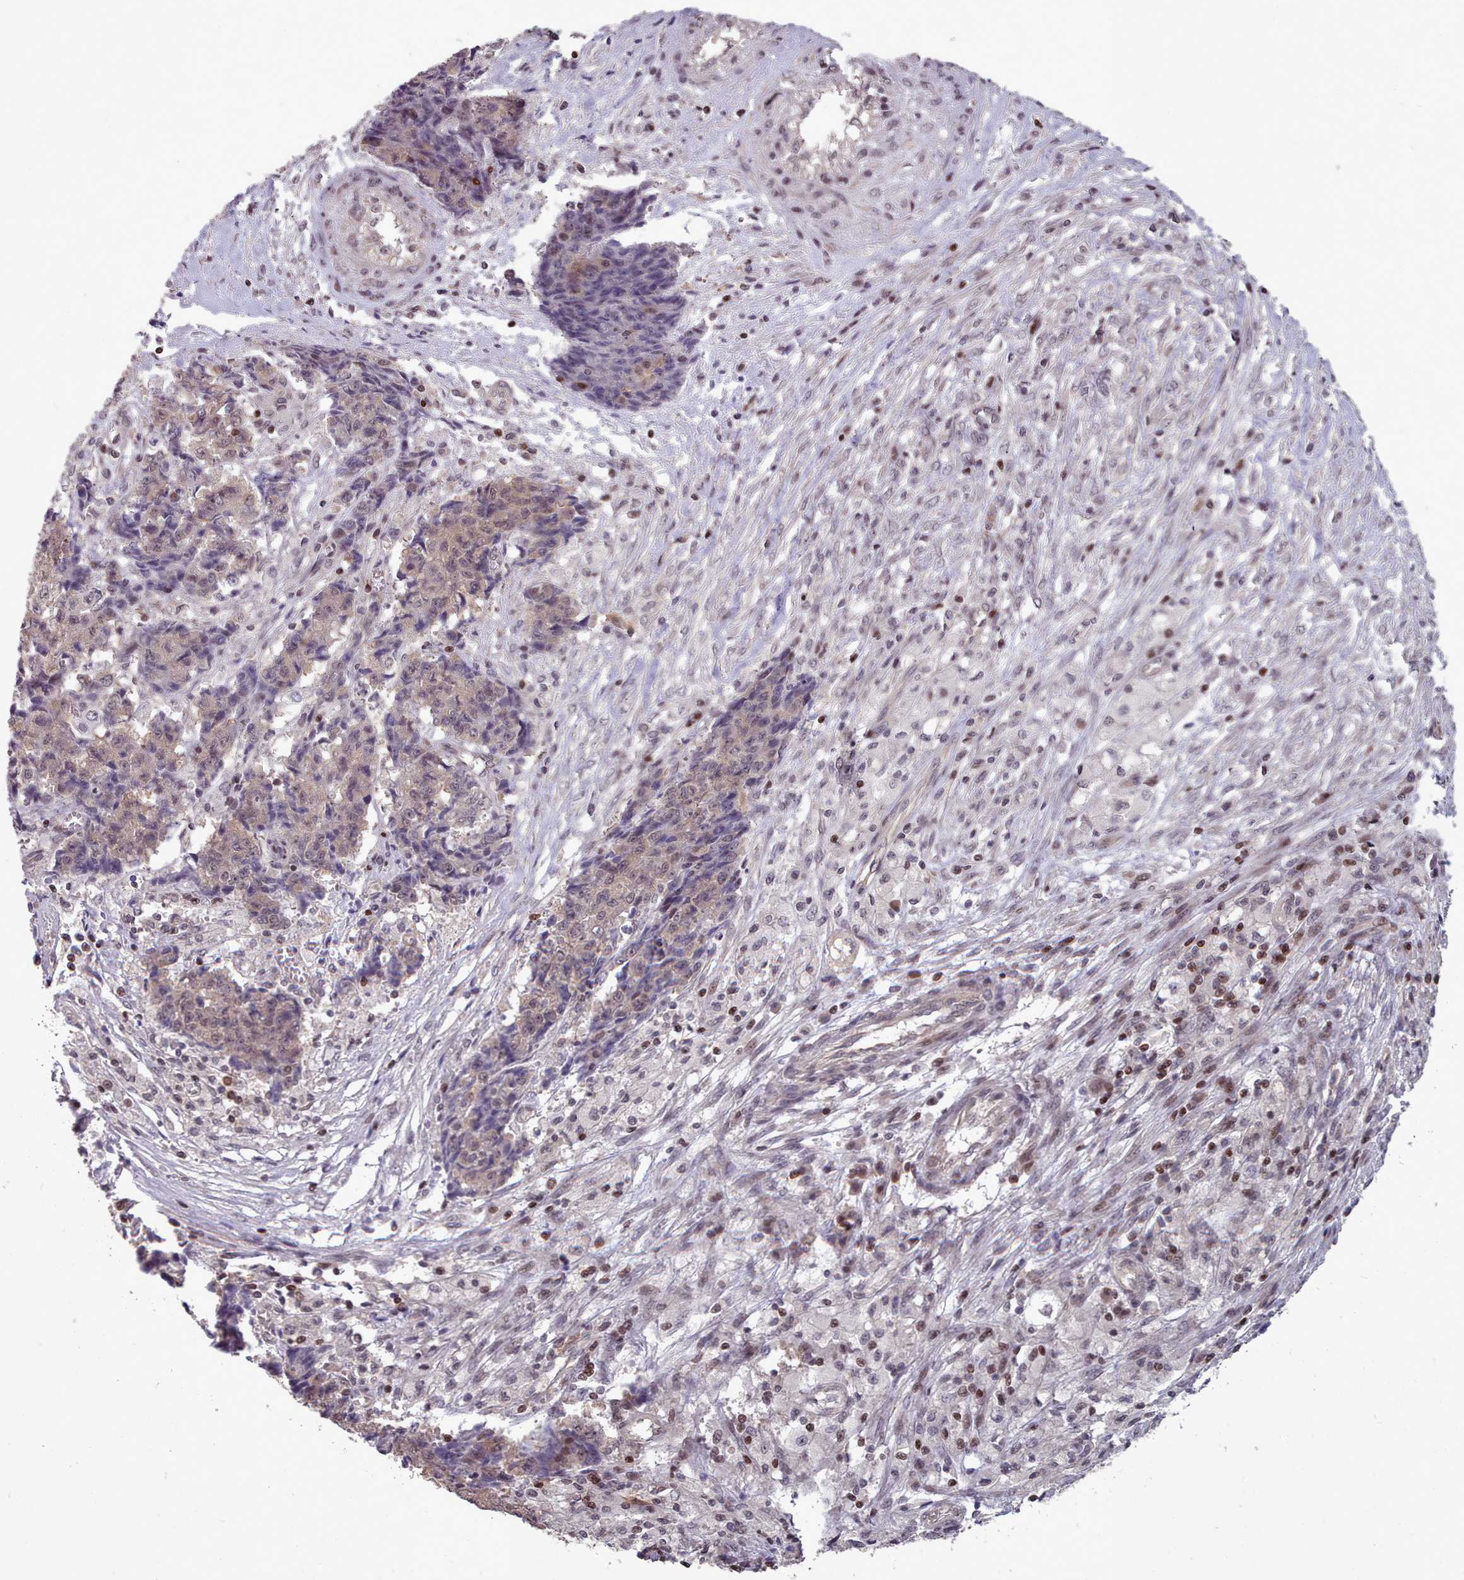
{"staining": {"intensity": "weak", "quantity": "25%-75%", "location": "cytoplasmic/membranous,nuclear"}, "tissue": "ovarian cancer", "cell_type": "Tumor cells", "image_type": "cancer", "snomed": [{"axis": "morphology", "description": "Carcinoma, endometroid"}, {"axis": "topography", "description": "Ovary"}], "caption": "An image of human ovarian cancer (endometroid carcinoma) stained for a protein displays weak cytoplasmic/membranous and nuclear brown staining in tumor cells.", "gene": "ENSA", "patient": {"sex": "female", "age": 42}}